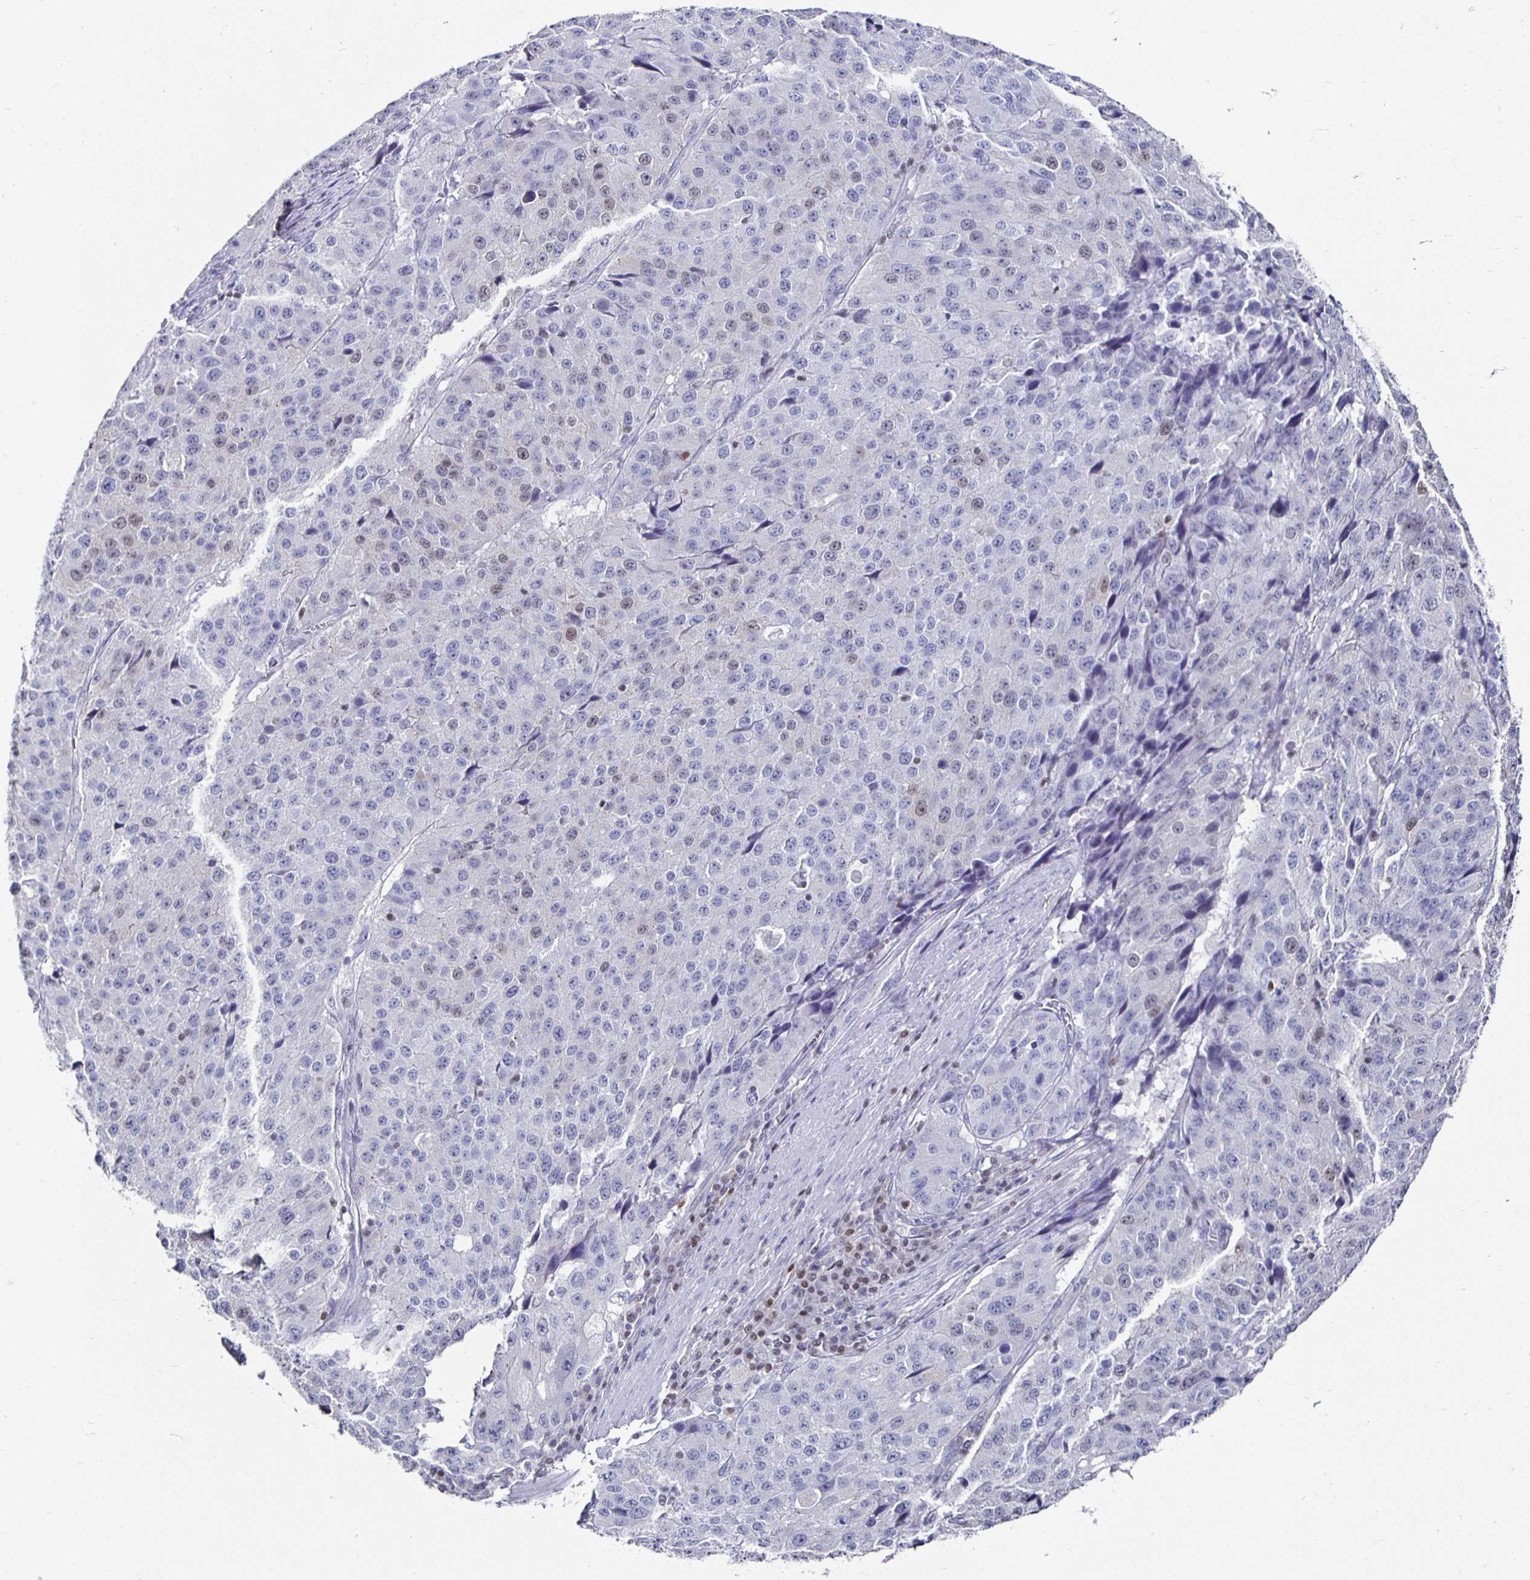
{"staining": {"intensity": "weak", "quantity": "<25%", "location": "nuclear"}, "tissue": "stomach cancer", "cell_type": "Tumor cells", "image_type": "cancer", "snomed": [{"axis": "morphology", "description": "Adenocarcinoma, NOS"}, {"axis": "topography", "description": "Stomach"}], "caption": "DAB immunohistochemical staining of human stomach cancer demonstrates no significant staining in tumor cells.", "gene": "RUNX2", "patient": {"sex": "male", "age": 71}}